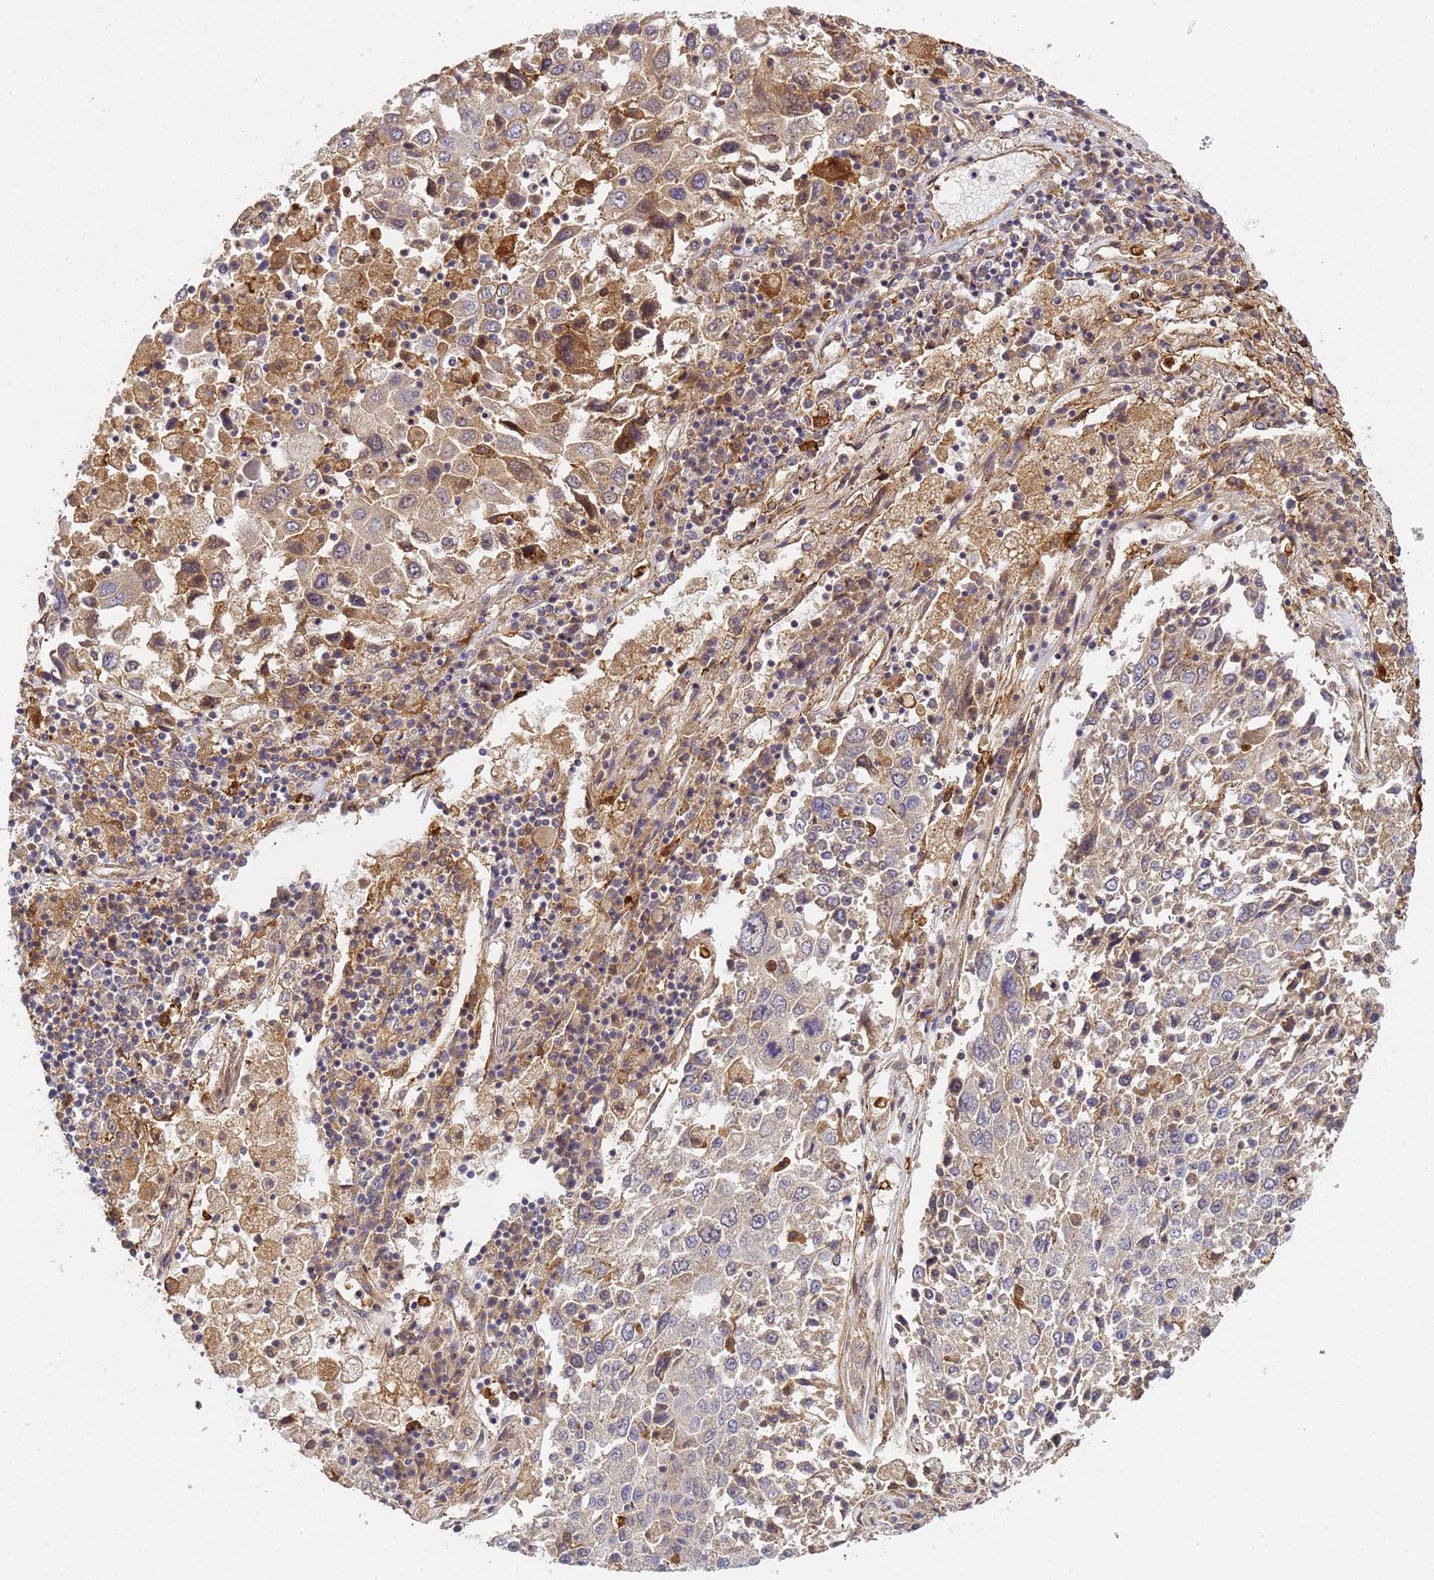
{"staining": {"intensity": "moderate", "quantity": "<25%", "location": "cytoplasmic/membranous"}, "tissue": "lung cancer", "cell_type": "Tumor cells", "image_type": "cancer", "snomed": [{"axis": "morphology", "description": "Squamous cell carcinoma, NOS"}, {"axis": "topography", "description": "Lung"}], "caption": "The micrograph demonstrates a brown stain indicating the presence of a protein in the cytoplasmic/membranous of tumor cells in lung cancer (squamous cell carcinoma). The protein of interest is shown in brown color, while the nuclei are stained blue.", "gene": "C8orf34", "patient": {"sex": "male", "age": 65}}